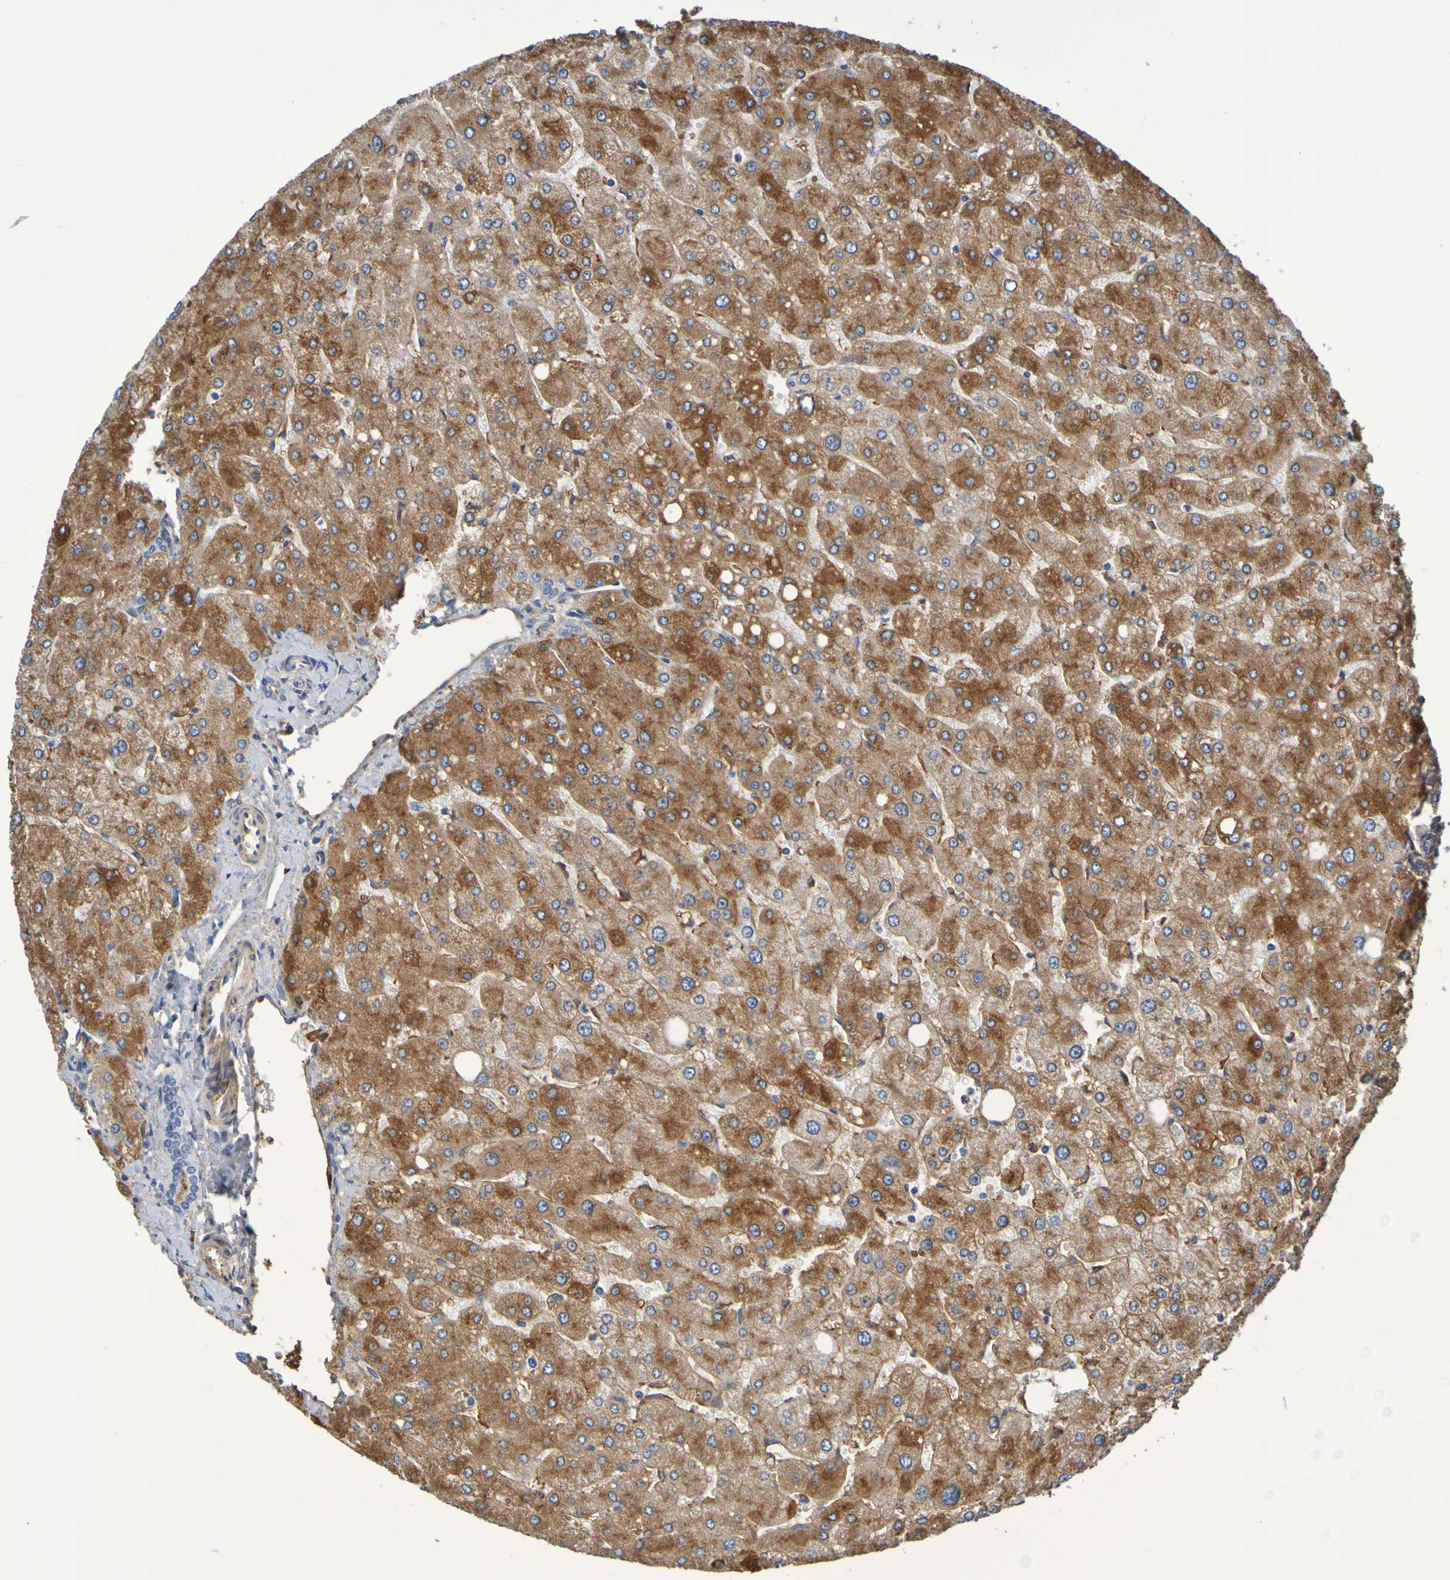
{"staining": {"intensity": "negative", "quantity": "none", "location": "none"}, "tissue": "liver", "cell_type": "Cholangiocytes", "image_type": "normal", "snomed": [{"axis": "morphology", "description": "Normal tissue, NOS"}, {"axis": "topography", "description": "Liver"}], "caption": "High magnification brightfield microscopy of unremarkable liver stained with DAB (3,3'-diaminobenzidine) (brown) and counterstained with hematoxylin (blue): cholangiocytes show no significant positivity. (Stains: DAB (3,3'-diaminobenzidine) IHC with hematoxylin counter stain, Microscopy: brightfield microscopy at high magnification).", "gene": "GAB3", "patient": {"sex": "male", "age": 55}}